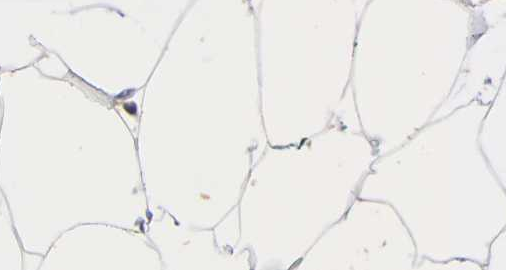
{"staining": {"intensity": "negative", "quantity": "none", "location": "none"}, "tissue": "adipose tissue", "cell_type": "Adipocytes", "image_type": "normal", "snomed": [{"axis": "morphology", "description": "Normal tissue, NOS"}, {"axis": "morphology", "description": "Duct carcinoma"}, {"axis": "topography", "description": "Breast"}, {"axis": "topography", "description": "Adipose tissue"}], "caption": "Adipocytes are negative for brown protein staining in unremarkable adipose tissue. Nuclei are stained in blue.", "gene": "PDLIM2", "patient": {"sex": "female", "age": 37}}